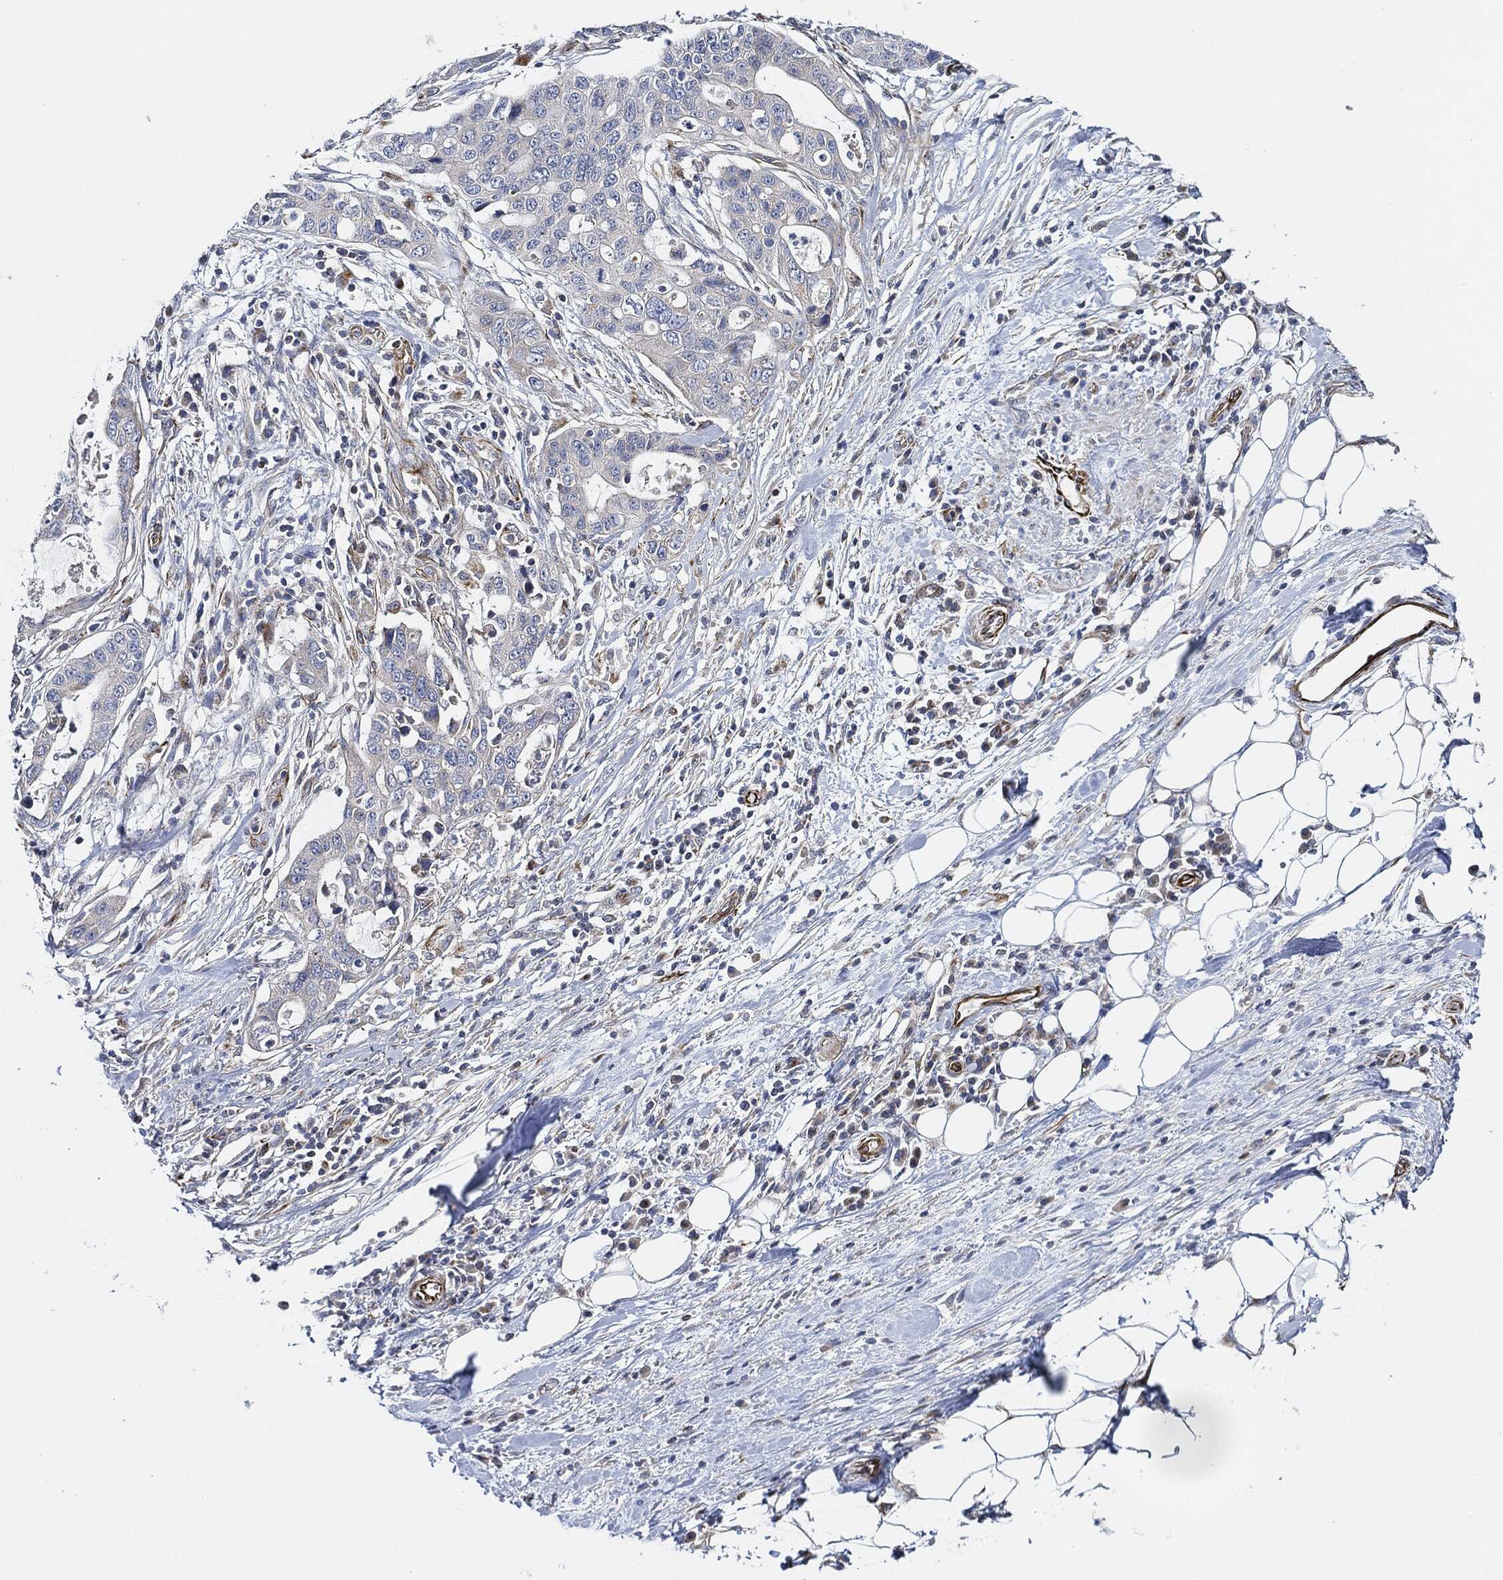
{"staining": {"intensity": "negative", "quantity": "none", "location": "none"}, "tissue": "stomach cancer", "cell_type": "Tumor cells", "image_type": "cancer", "snomed": [{"axis": "morphology", "description": "Adenocarcinoma, NOS"}, {"axis": "topography", "description": "Stomach"}], "caption": "Stomach cancer was stained to show a protein in brown. There is no significant positivity in tumor cells. (Stains: DAB immunohistochemistry with hematoxylin counter stain, Microscopy: brightfield microscopy at high magnification).", "gene": "THSD1", "patient": {"sex": "male", "age": 54}}